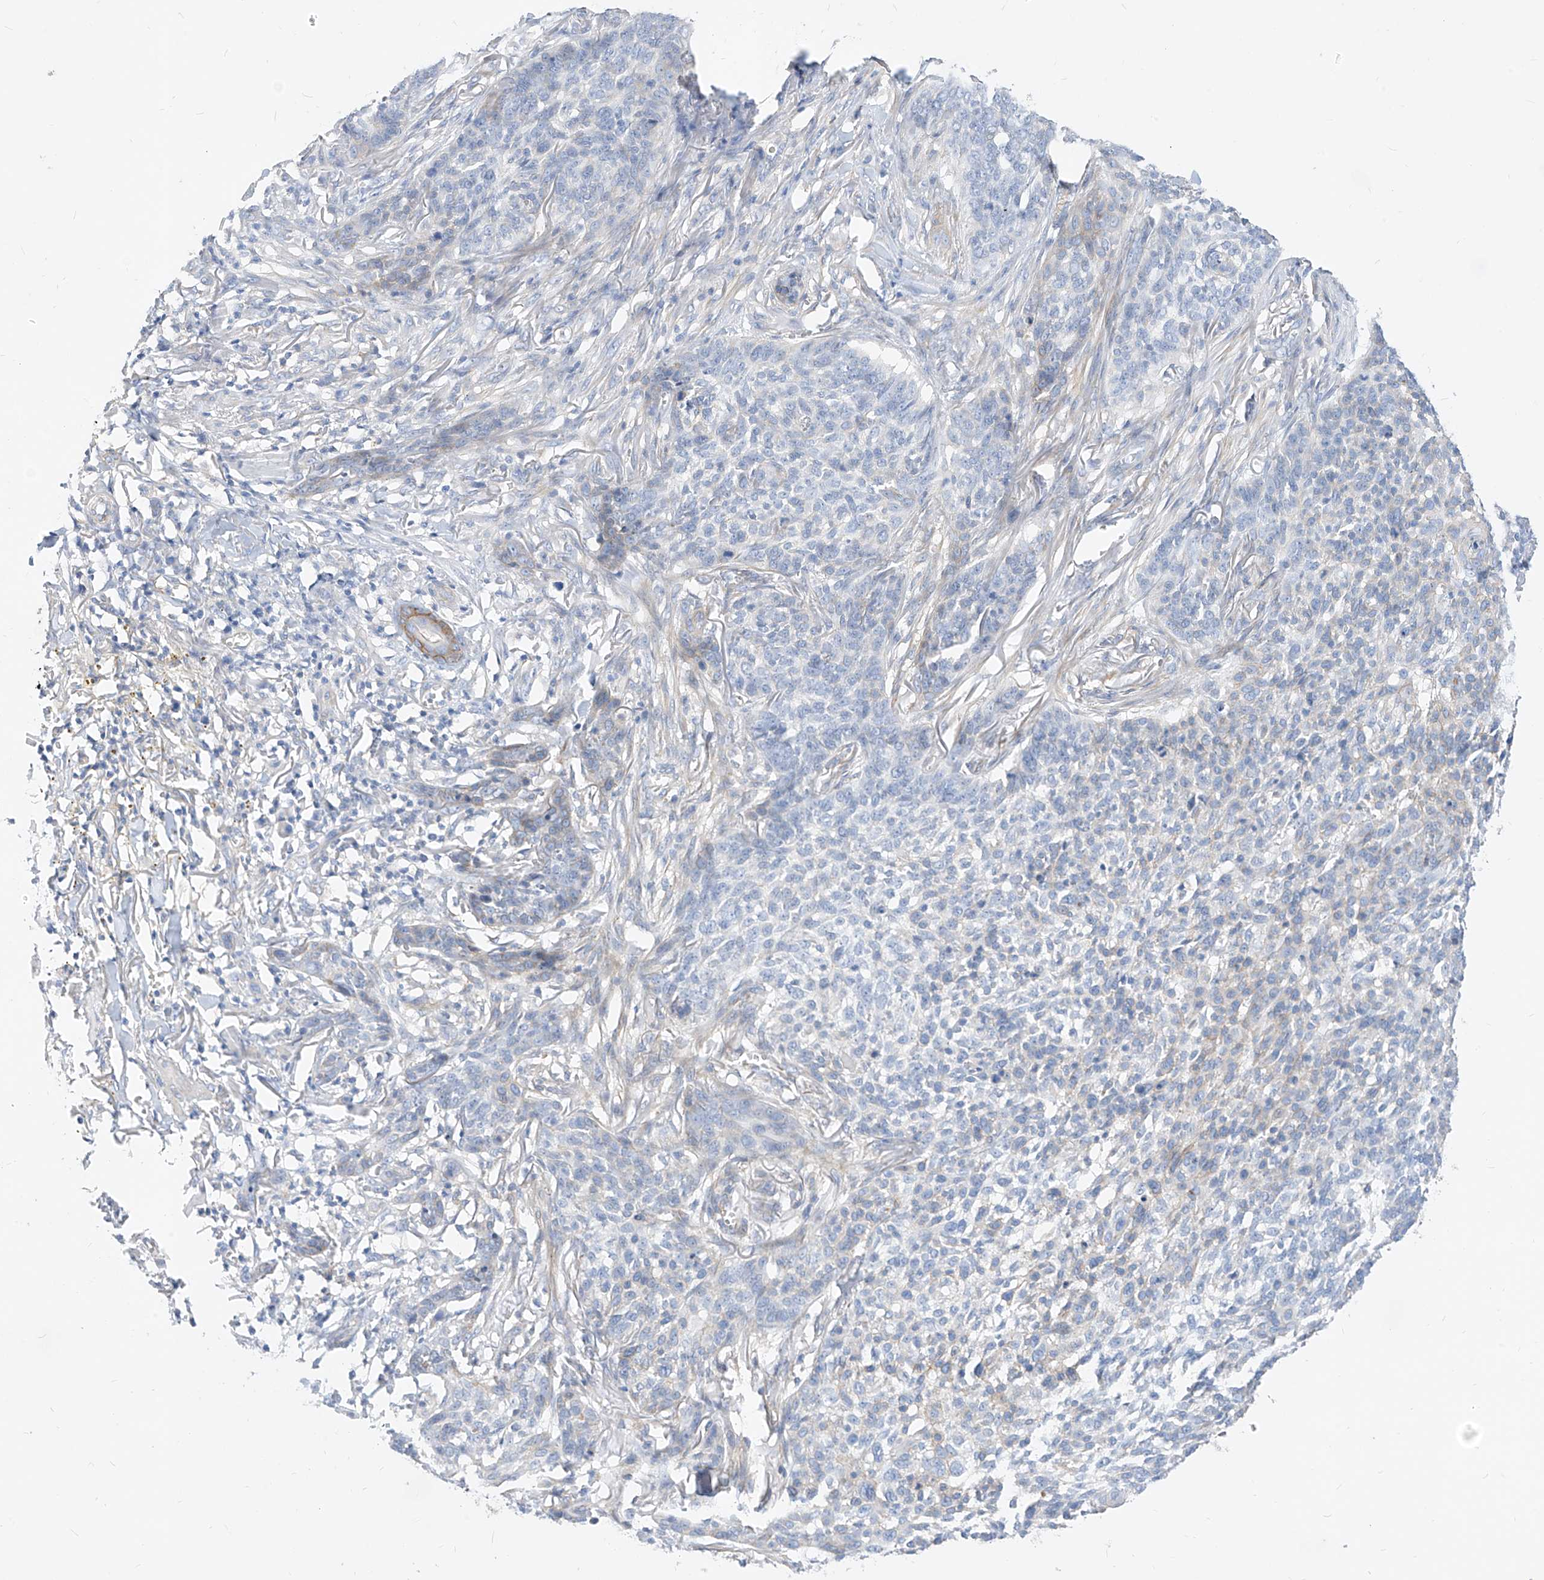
{"staining": {"intensity": "negative", "quantity": "none", "location": "none"}, "tissue": "skin cancer", "cell_type": "Tumor cells", "image_type": "cancer", "snomed": [{"axis": "morphology", "description": "Basal cell carcinoma"}, {"axis": "topography", "description": "Skin"}], "caption": "Immunohistochemical staining of skin cancer (basal cell carcinoma) exhibits no significant expression in tumor cells. (DAB (3,3'-diaminobenzidine) immunohistochemistry (IHC) with hematoxylin counter stain).", "gene": "SCGB2A1", "patient": {"sex": "male", "age": 85}}